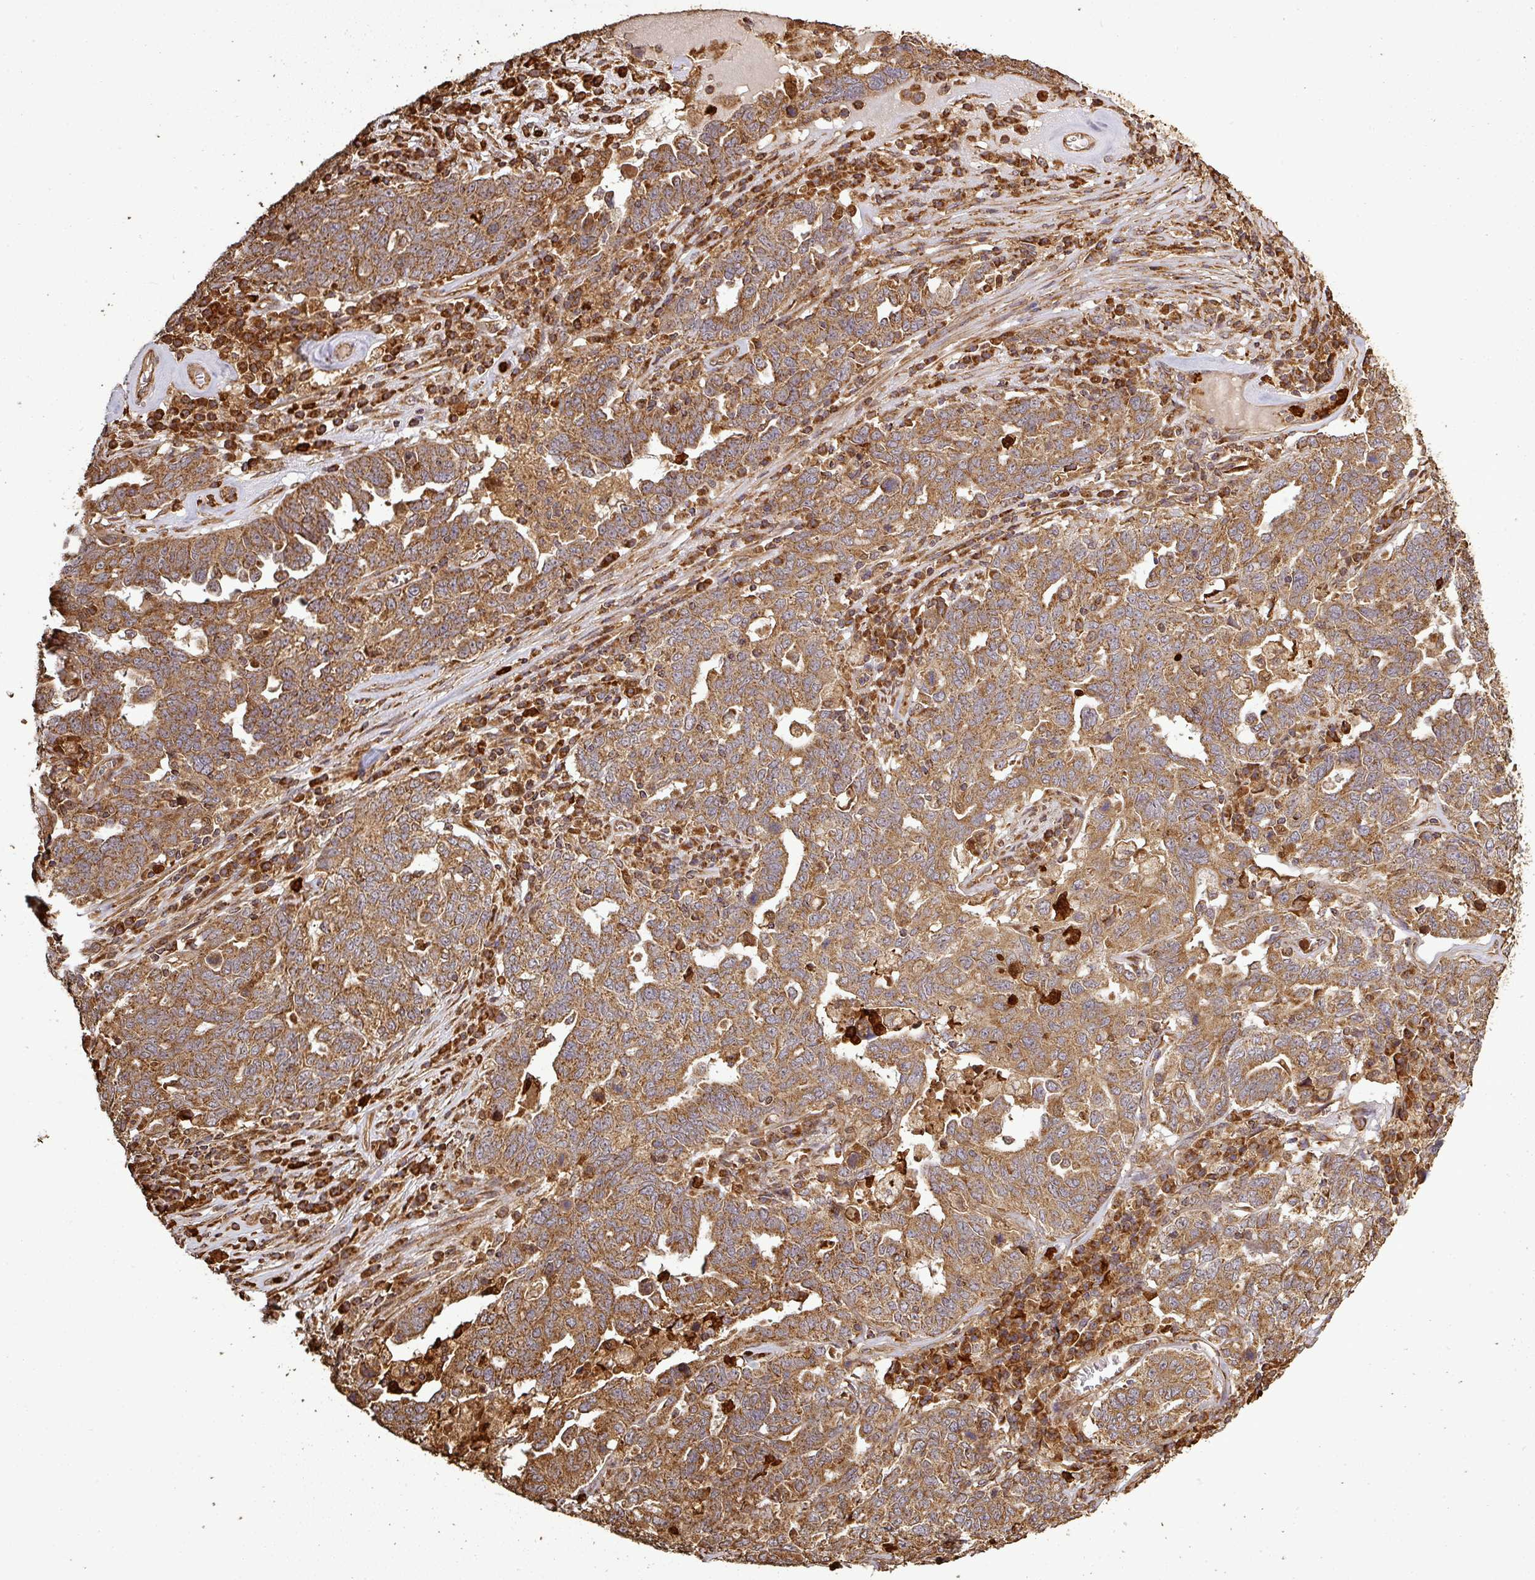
{"staining": {"intensity": "strong", "quantity": ">75%", "location": "cytoplasmic/membranous"}, "tissue": "ovarian cancer", "cell_type": "Tumor cells", "image_type": "cancer", "snomed": [{"axis": "morphology", "description": "Carcinoma, endometroid"}, {"axis": "topography", "description": "Ovary"}], "caption": "Immunohistochemistry photomicrograph of neoplastic tissue: human ovarian cancer (endometroid carcinoma) stained using immunohistochemistry demonstrates high levels of strong protein expression localized specifically in the cytoplasmic/membranous of tumor cells, appearing as a cytoplasmic/membranous brown color.", "gene": "PLEKHM1", "patient": {"sex": "female", "age": 62}}